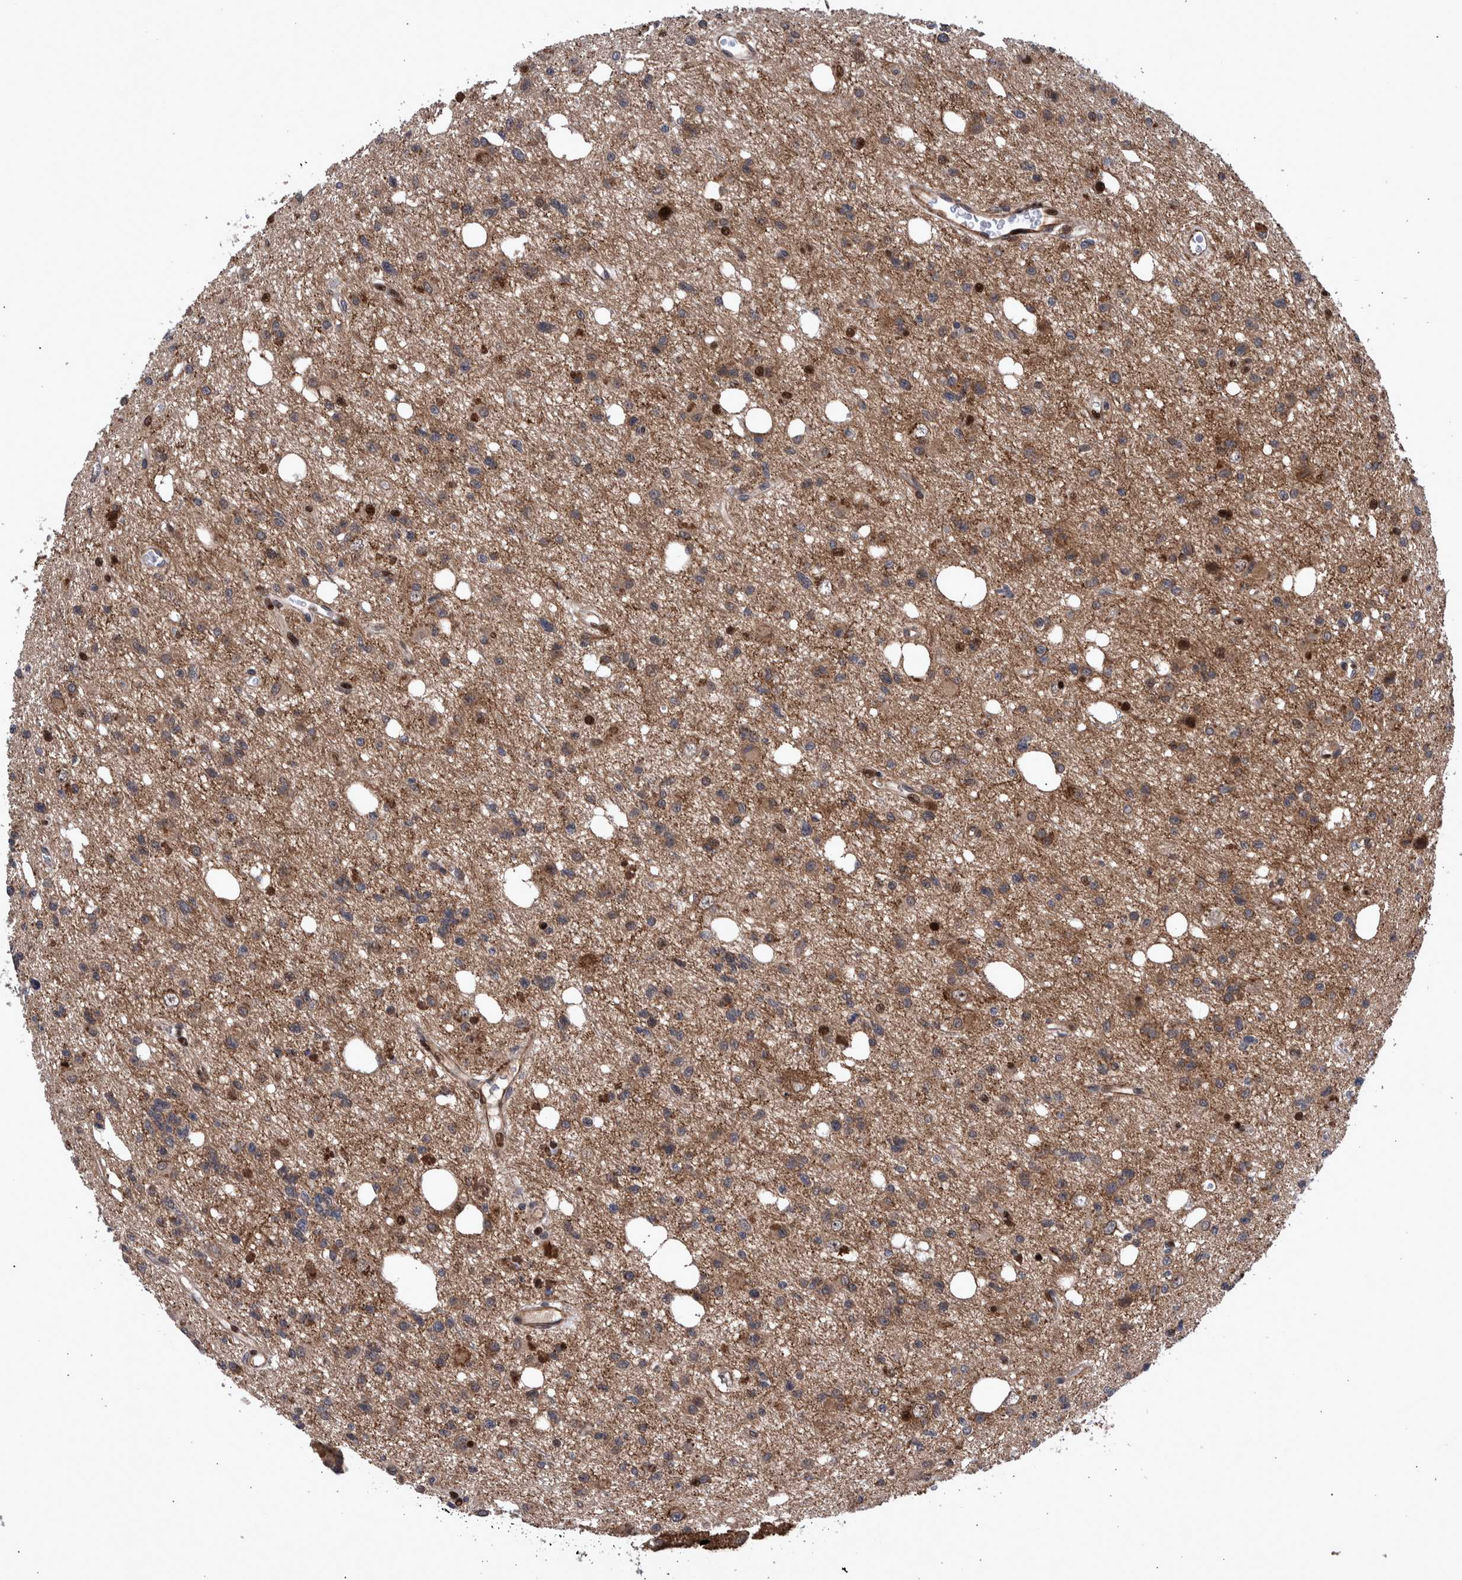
{"staining": {"intensity": "weak", "quantity": ">75%", "location": "cytoplasmic/membranous"}, "tissue": "glioma", "cell_type": "Tumor cells", "image_type": "cancer", "snomed": [{"axis": "morphology", "description": "Glioma, malignant, High grade"}, {"axis": "topography", "description": "Brain"}], "caption": "Immunohistochemical staining of malignant glioma (high-grade) displays weak cytoplasmic/membranous protein positivity in approximately >75% of tumor cells.", "gene": "SHISA6", "patient": {"sex": "female", "age": 62}}